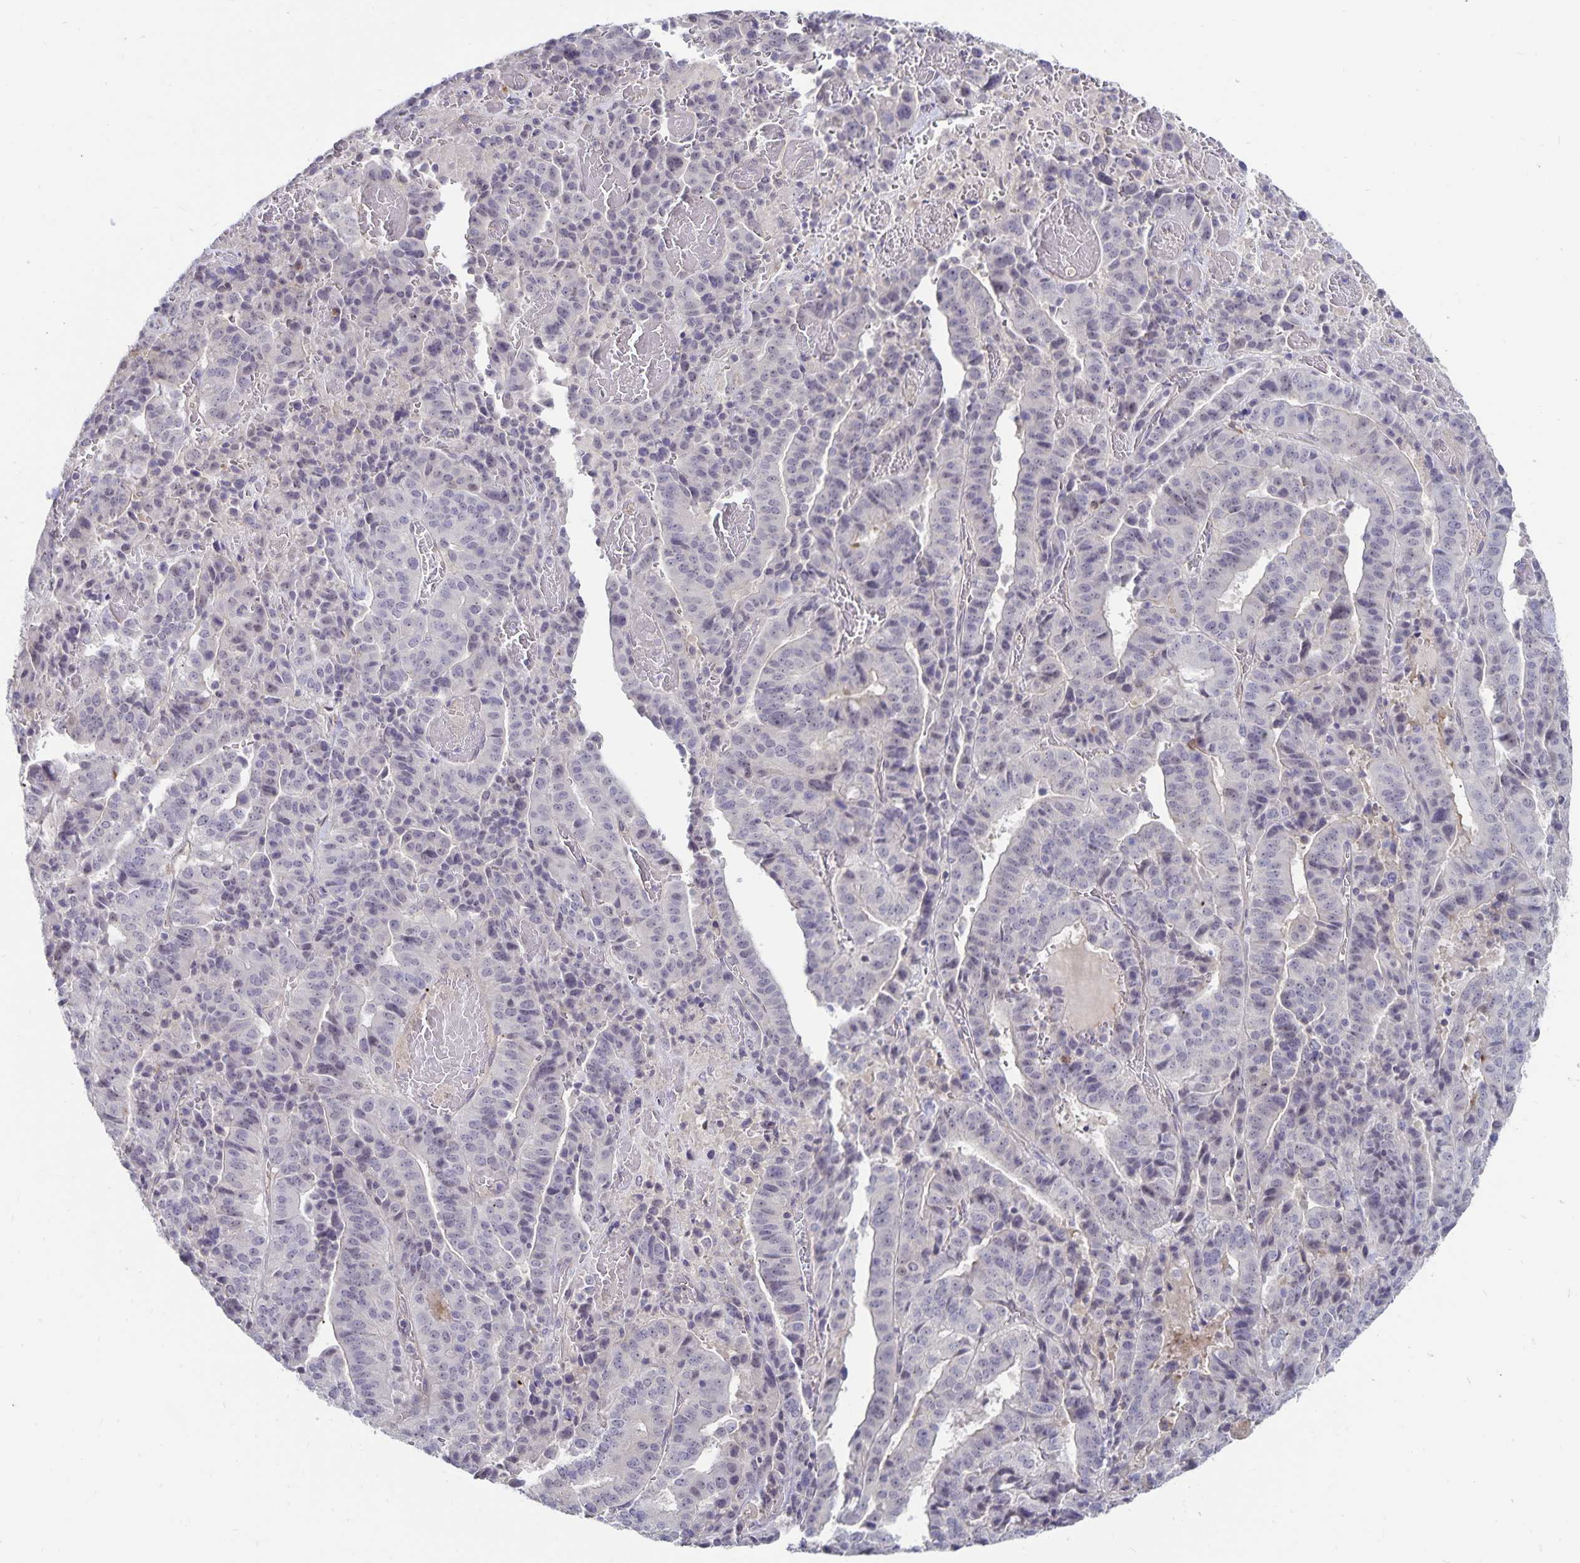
{"staining": {"intensity": "negative", "quantity": "none", "location": "none"}, "tissue": "stomach cancer", "cell_type": "Tumor cells", "image_type": "cancer", "snomed": [{"axis": "morphology", "description": "Adenocarcinoma, NOS"}, {"axis": "topography", "description": "Stomach"}], "caption": "Stomach cancer was stained to show a protein in brown. There is no significant expression in tumor cells. (Brightfield microscopy of DAB (3,3'-diaminobenzidine) IHC at high magnification).", "gene": "CDKN2B", "patient": {"sex": "male", "age": 48}}